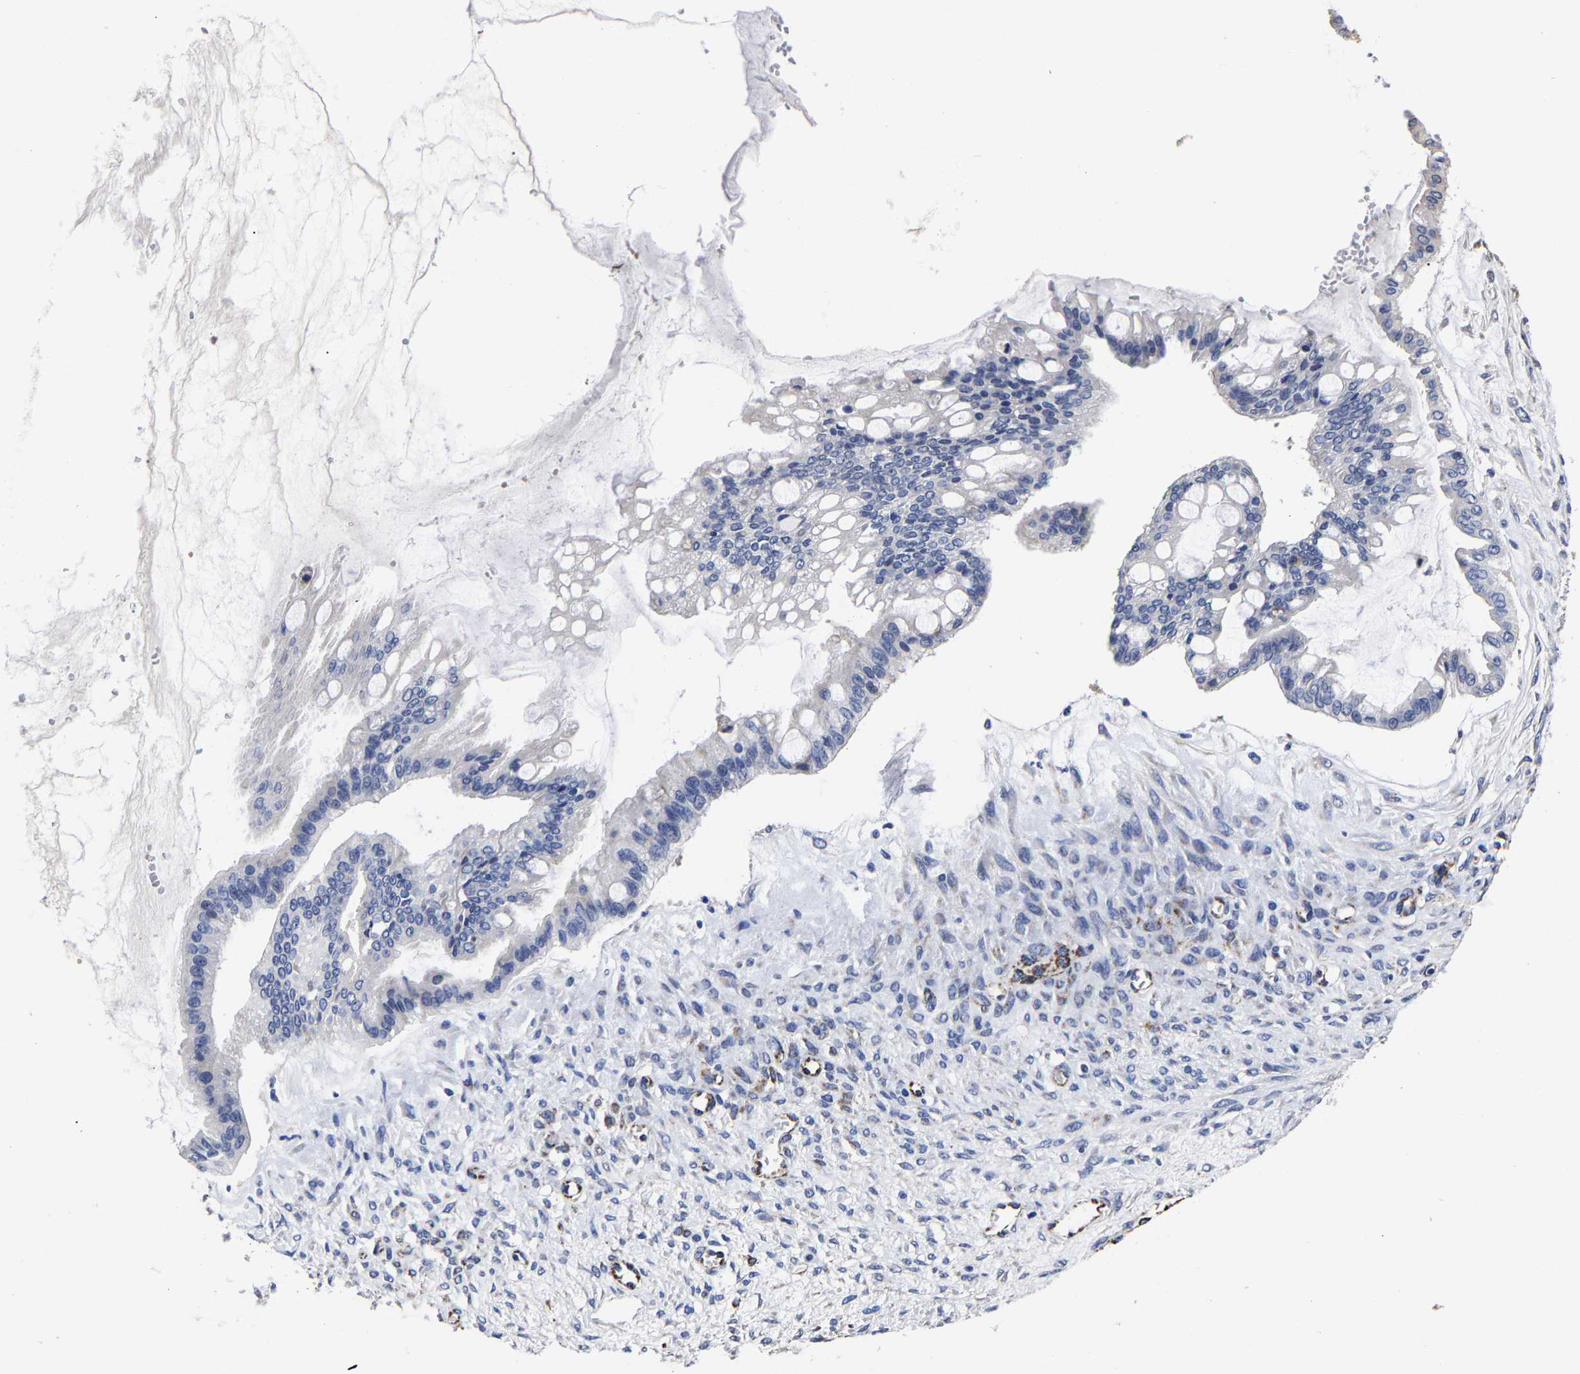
{"staining": {"intensity": "negative", "quantity": "none", "location": "none"}, "tissue": "ovarian cancer", "cell_type": "Tumor cells", "image_type": "cancer", "snomed": [{"axis": "morphology", "description": "Cystadenocarcinoma, mucinous, NOS"}, {"axis": "topography", "description": "Ovary"}], "caption": "Immunohistochemistry (IHC) of ovarian cancer (mucinous cystadenocarcinoma) reveals no staining in tumor cells.", "gene": "AASS", "patient": {"sex": "female", "age": 73}}